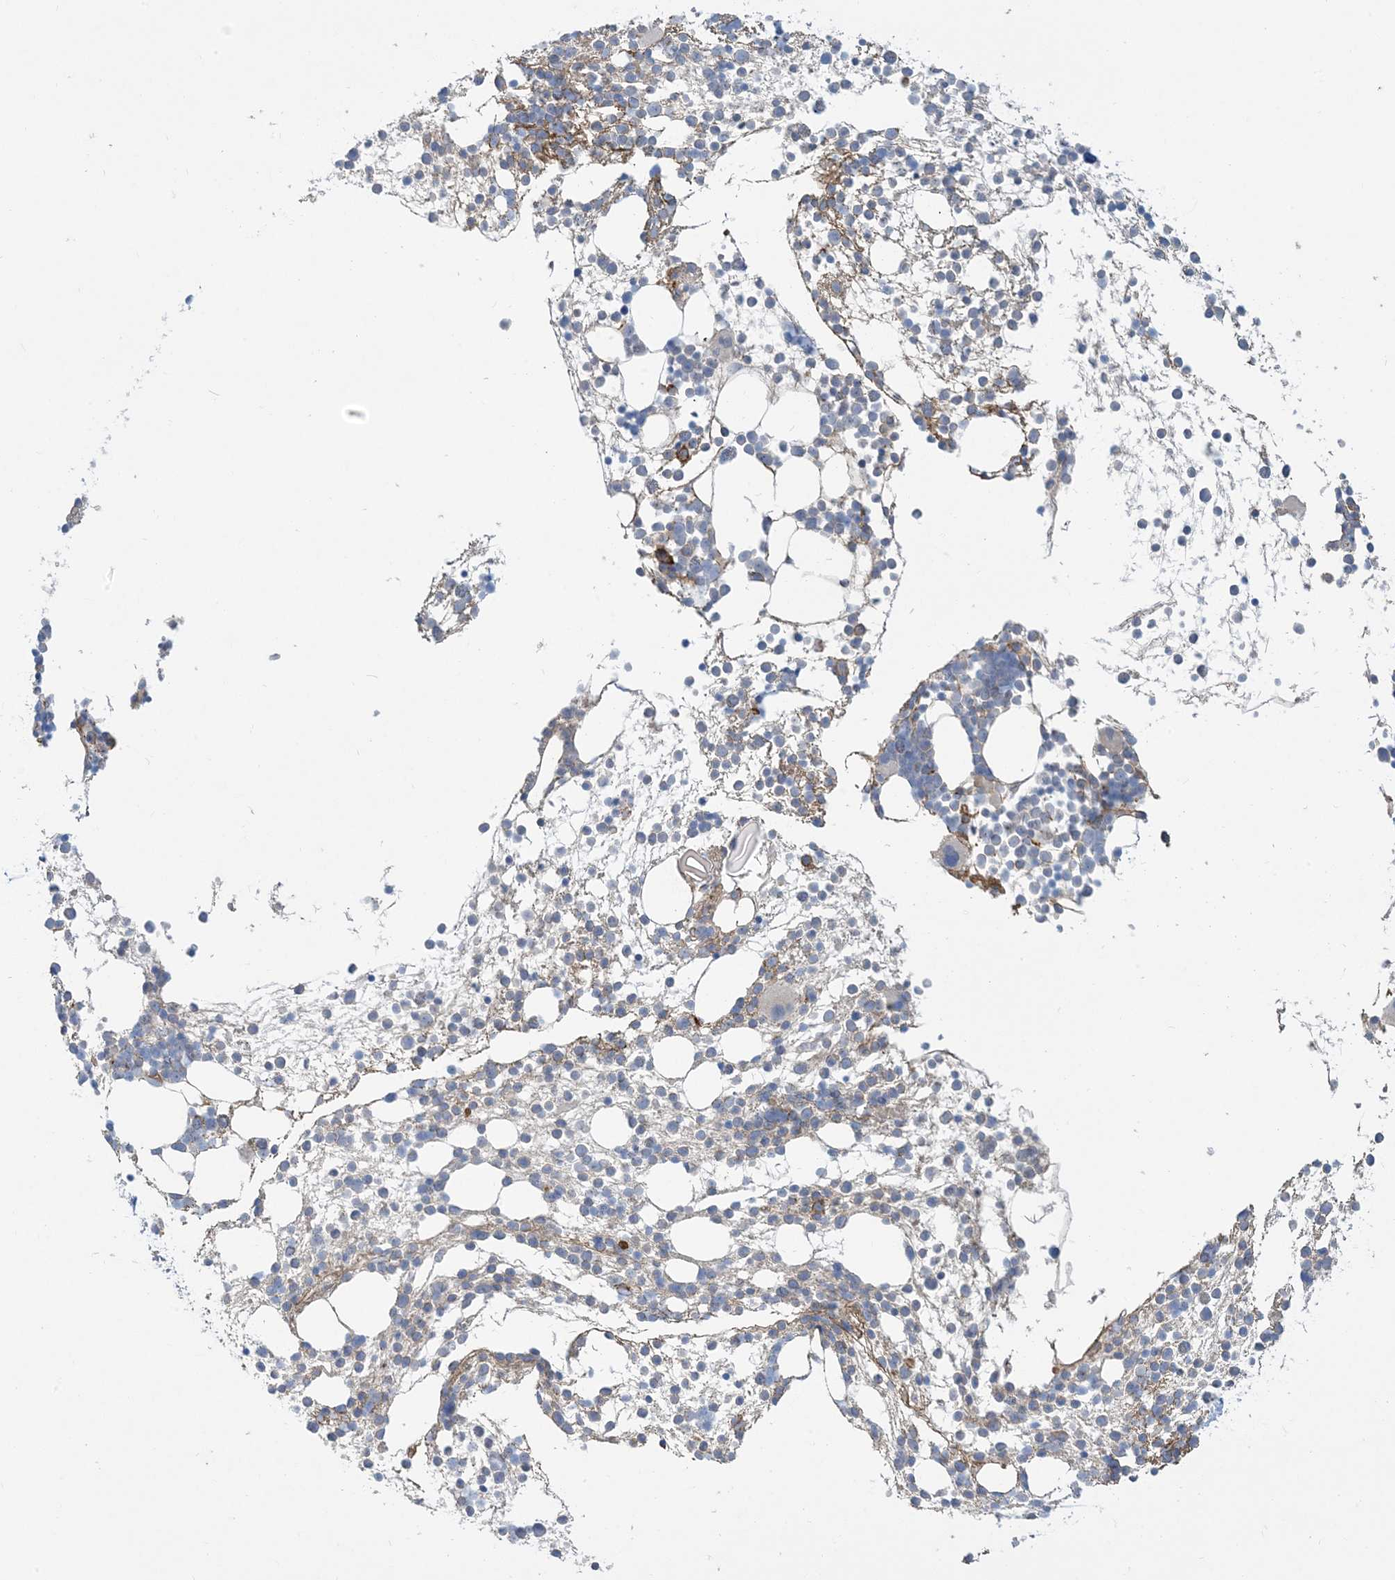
{"staining": {"intensity": "strong", "quantity": "<25%", "location": "cytoplasmic/membranous"}, "tissue": "bone marrow", "cell_type": "Hematopoietic cells", "image_type": "normal", "snomed": [{"axis": "morphology", "description": "Normal tissue, NOS"}, {"axis": "topography", "description": "Bone marrow"}], "caption": "Hematopoietic cells demonstrate medium levels of strong cytoplasmic/membranous positivity in about <25% of cells in normal bone marrow. (IHC, brightfield microscopy, high magnification).", "gene": "AOC1", "patient": {"sex": "male", "age": 54}}